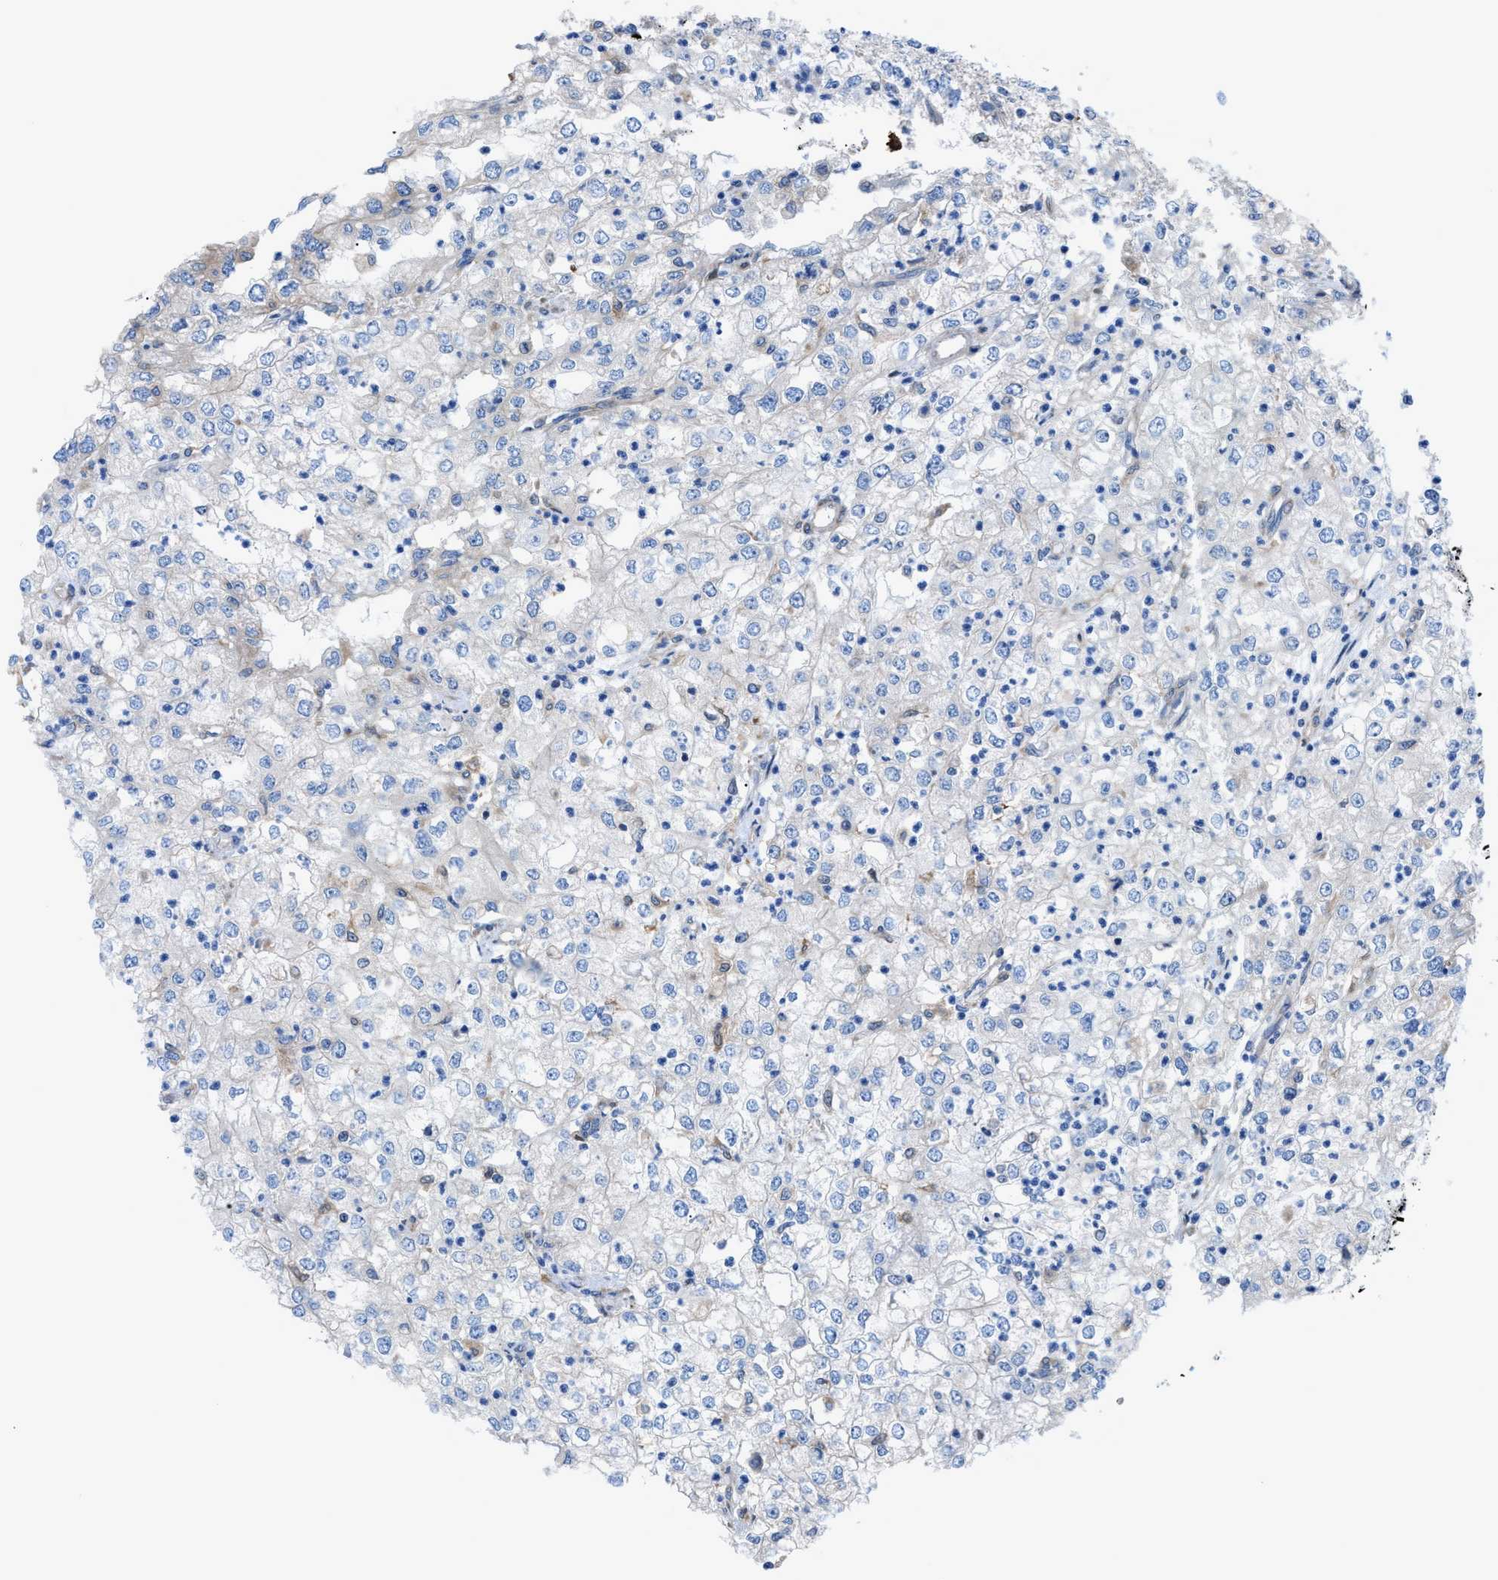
{"staining": {"intensity": "negative", "quantity": "none", "location": "none"}, "tissue": "renal cancer", "cell_type": "Tumor cells", "image_type": "cancer", "snomed": [{"axis": "morphology", "description": "Adenocarcinoma, NOS"}, {"axis": "topography", "description": "Kidney"}], "caption": "Immunohistochemistry (IHC) of human renal adenocarcinoma shows no expression in tumor cells. (DAB (3,3'-diaminobenzidine) immunohistochemistry with hematoxylin counter stain).", "gene": "DMAC1", "patient": {"sex": "female", "age": 54}}